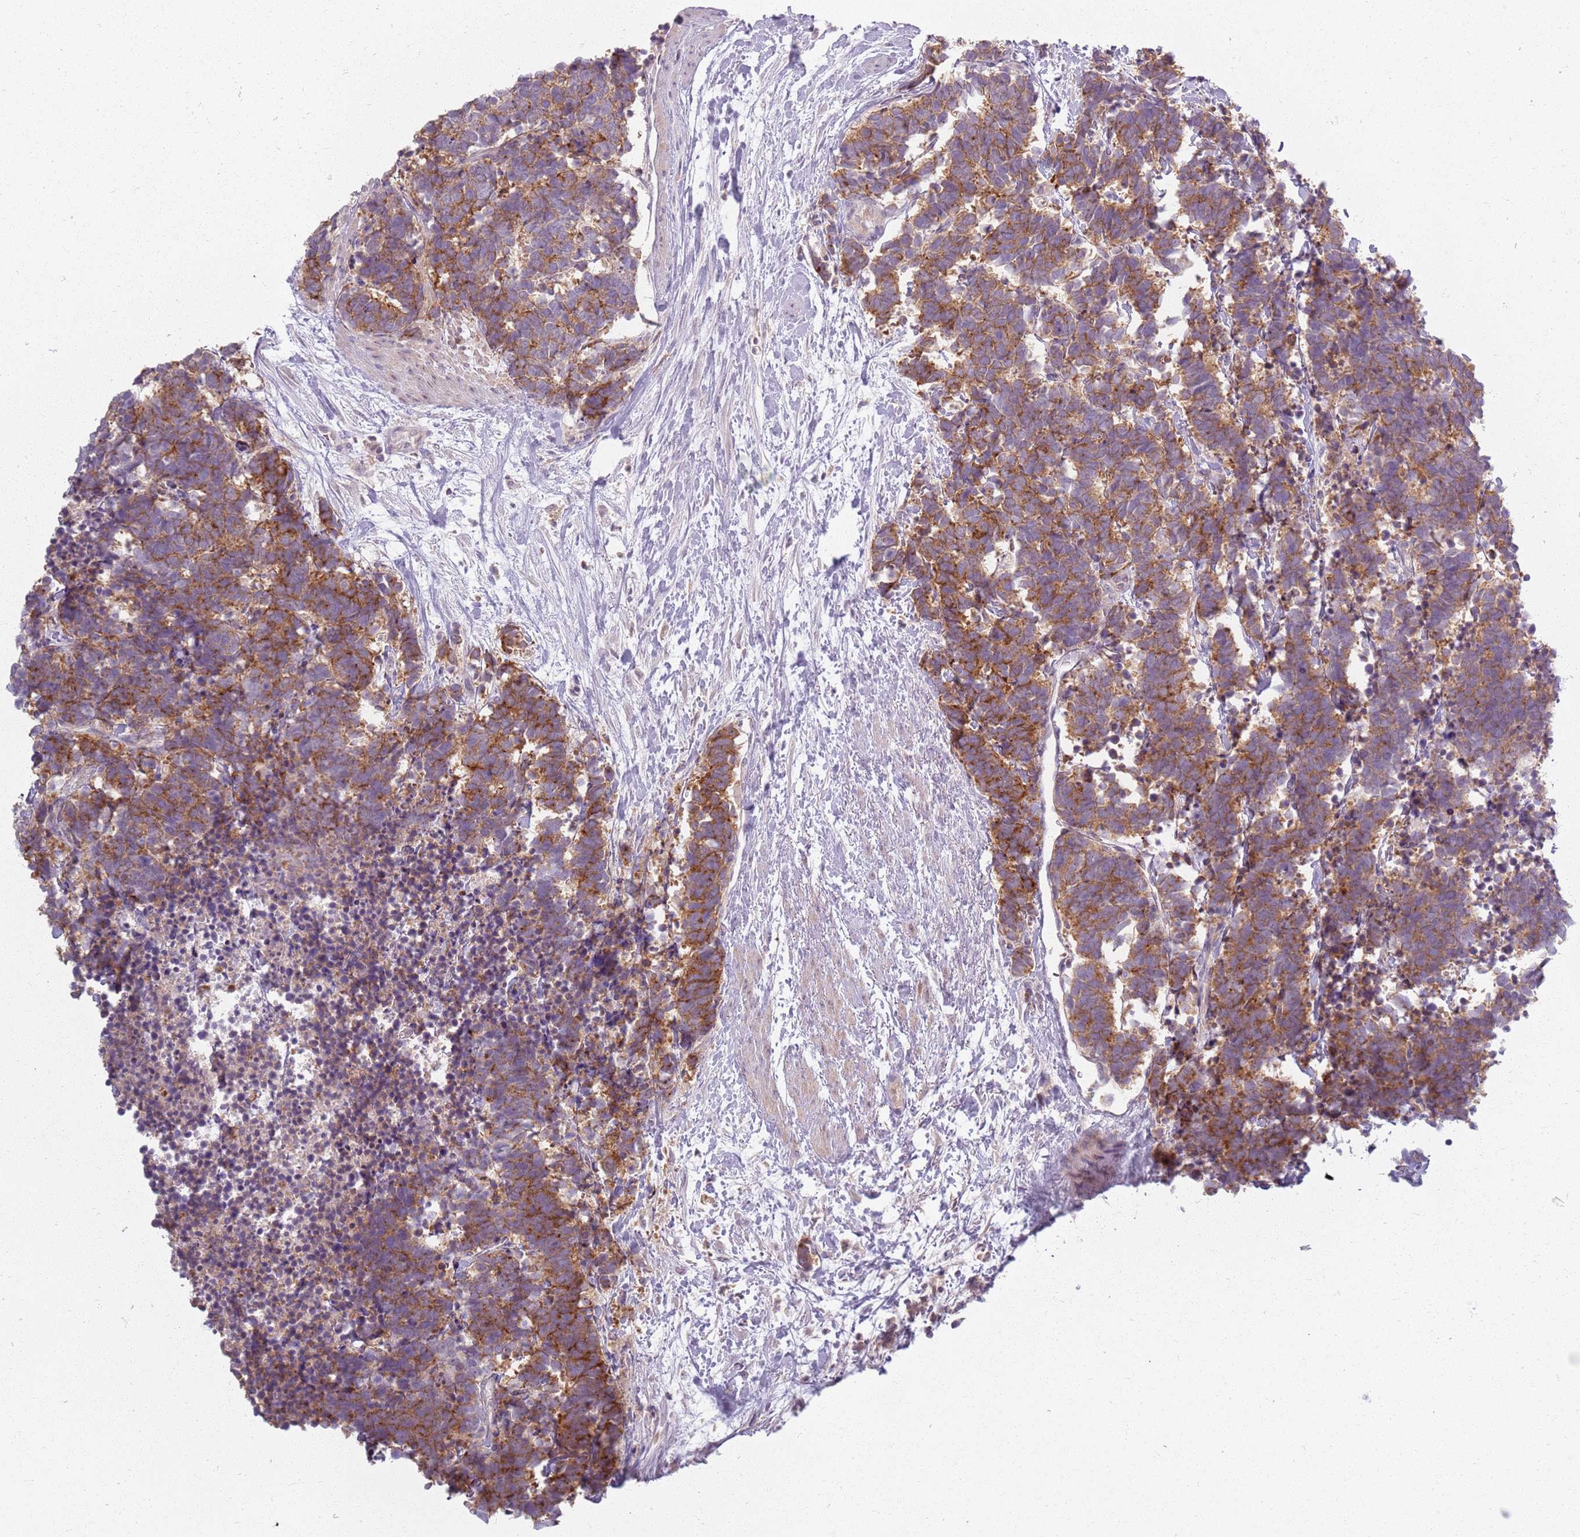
{"staining": {"intensity": "moderate", "quantity": ">75%", "location": "cytoplasmic/membranous"}, "tissue": "carcinoid", "cell_type": "Tumor cells", "image_type": "cancer", "snomed": [{"axis": "morphology", "description": "Carcinoma, NOS"}, {"axis": "morphology", "description": "Carcinoid, malignant, NOS"}, {"axis": "topography", "description": "Prostate"}], "caption": "Tumor cells exhibit medium levels of moderate cytoplasmic/membranous positivity in about >75% of cells in carcinoid (malignant). (IHC, brightfield microscopy, high magnification).", "gene": "ZDHHC2", "patient": {"sex": "male", "age": 57}}